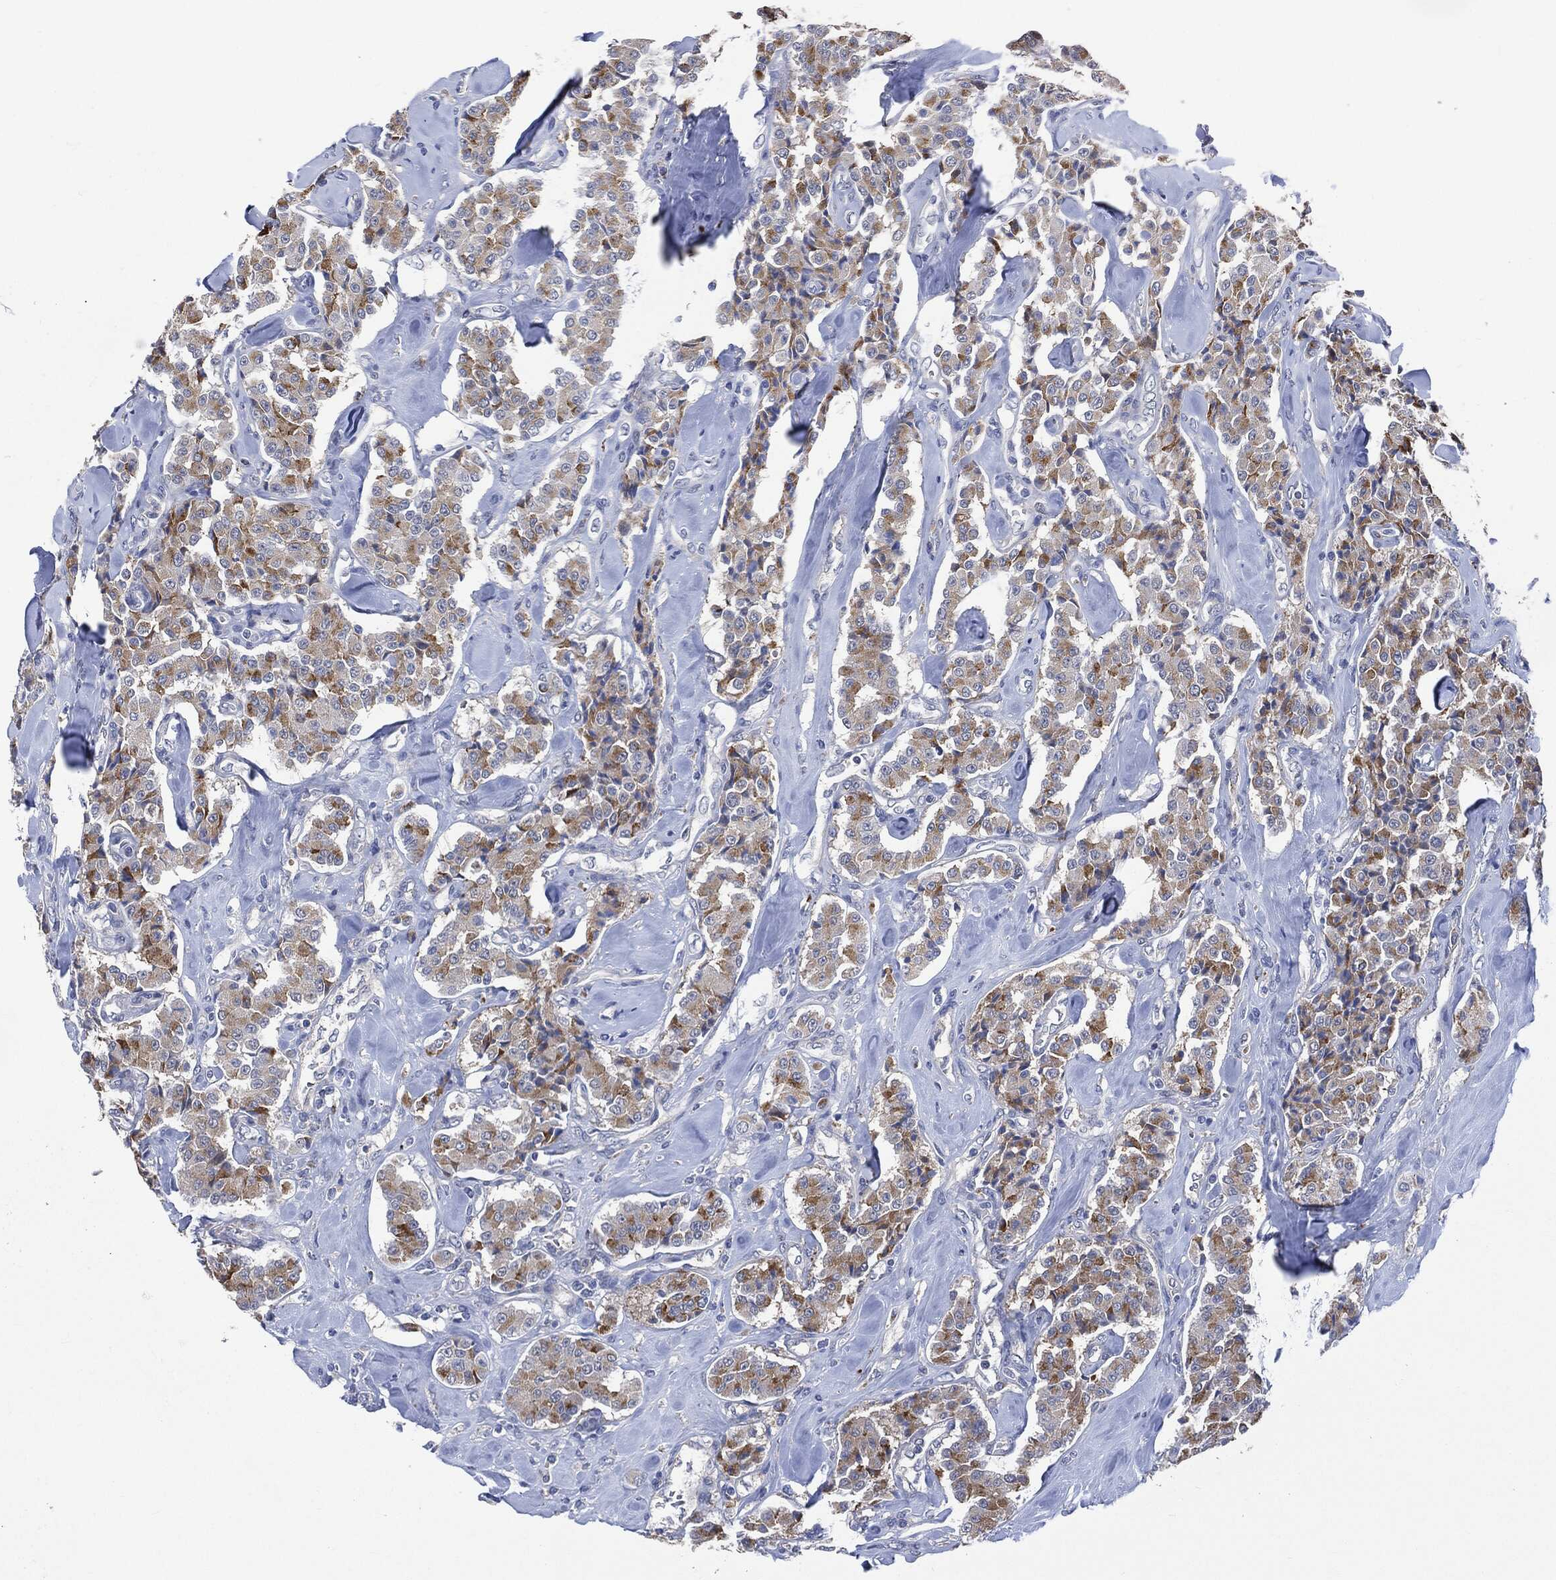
{"staining": {"intensity": "moderate", "quantity": "25%-75%", "location": "cytoplasmic/membranous"}, "tissue": "carcinoid", "cell_type": "Tumor cells", "image_type": "cancer", "snomed": [{"axis": "morphology", "description": "Carcinoid, malignant, NOS"}, {"axis": "topography", "description": "Pancreas"}], "caption": "A medium amount of moderate cytoplasmic/membranous positivity is seen in about 25%-75% of tumor cells in carcinoid tissue.", "gene": "VSIG4", "patient": {"sex": "male", "age": 41}}